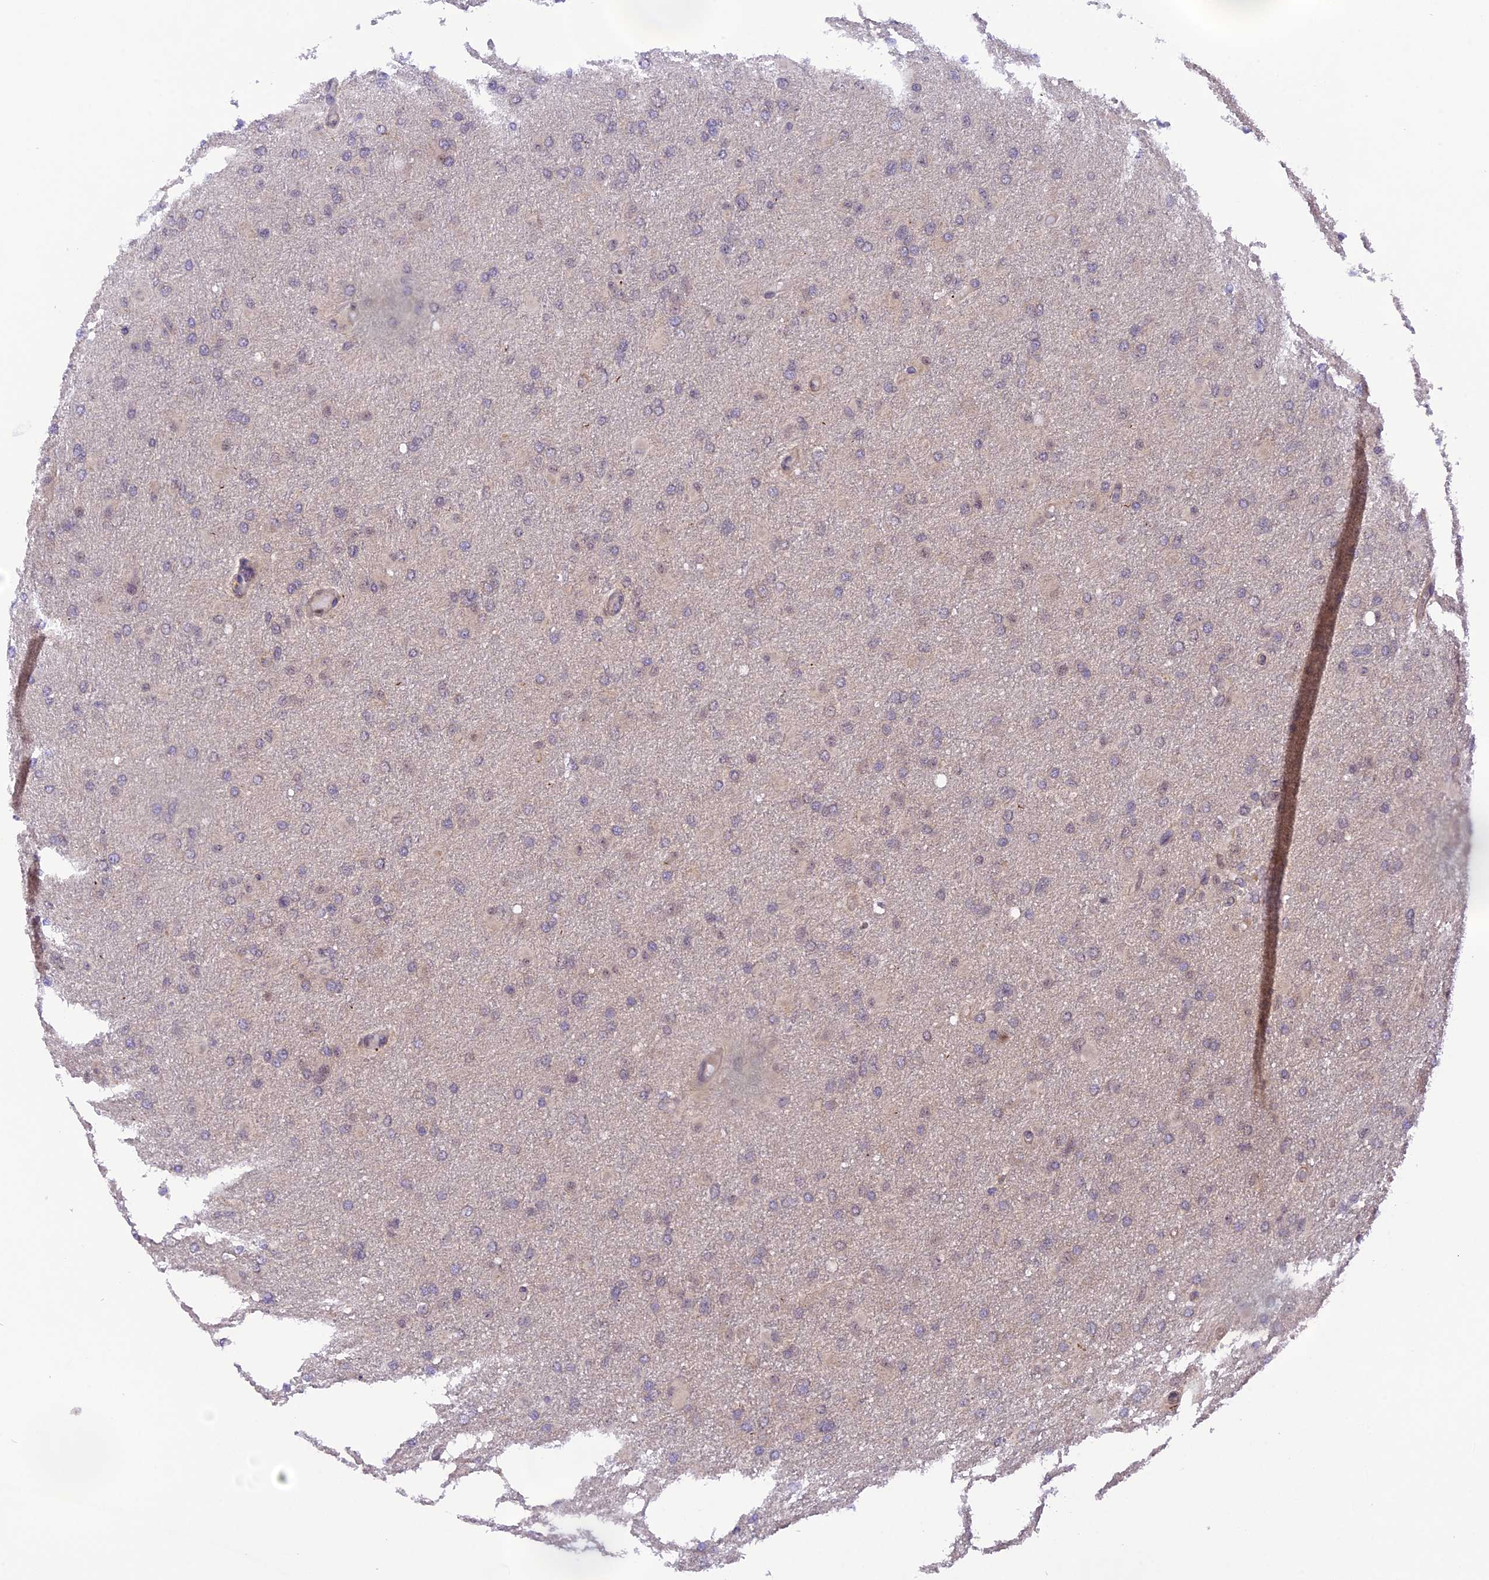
{"staining": {"intensity": "negative", "quantity": "none", "location": "none"}, "tissue": "glioma", "cell_type": "Tumor cells", "image_type": "cancer", "snomed": [{"axis": "morphology", "description": "Glioma, malignant, High grade"}, {"axis": "topography", "description": "Cerebral cortex"}], "caption": "This is an IHC micrograph of malignant glioma (high-grade). There is no staining in tumor cells.", "gene": "SAMD4A", "patient": {"sex": "female", "age": 36}}